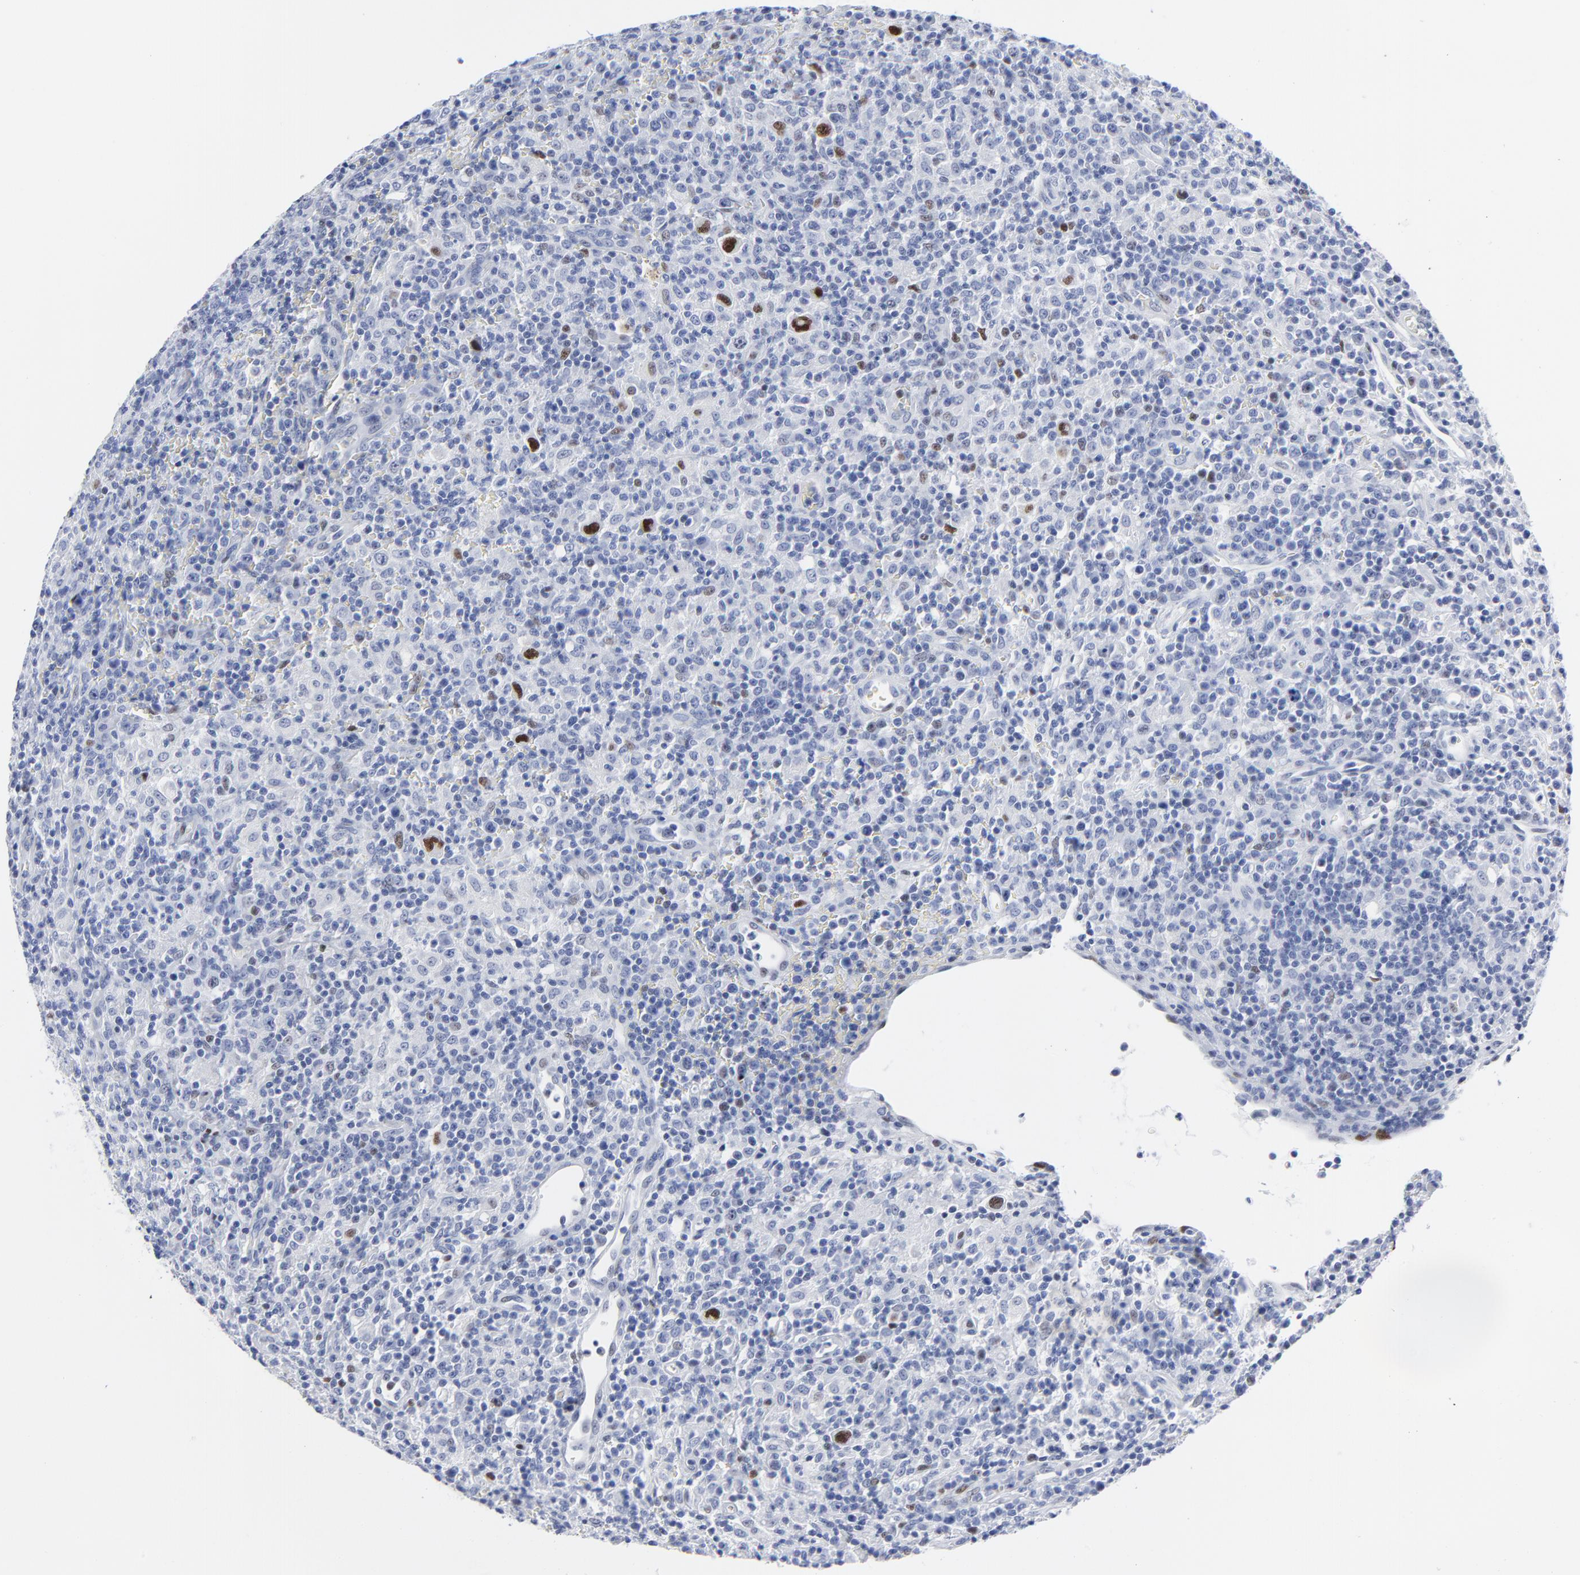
{"staining": {"intensity": "weak", "quantity": "<25%", "location": "nuclear"}, "tissue": "lymphoma", "cell_type": "Tumor cells", "image_type": "cancer", "snomed": [{"axis": "morphology", "description": "Hodgkin's disease, NOS"}, {"axis": "topography", "description": "Lymph node"}], "caption": "Tumor cells are negative for brown protein staining in Hodgkin's disease.", "gene": "JUN", "patient": {"sex": "male", "age": 65}}